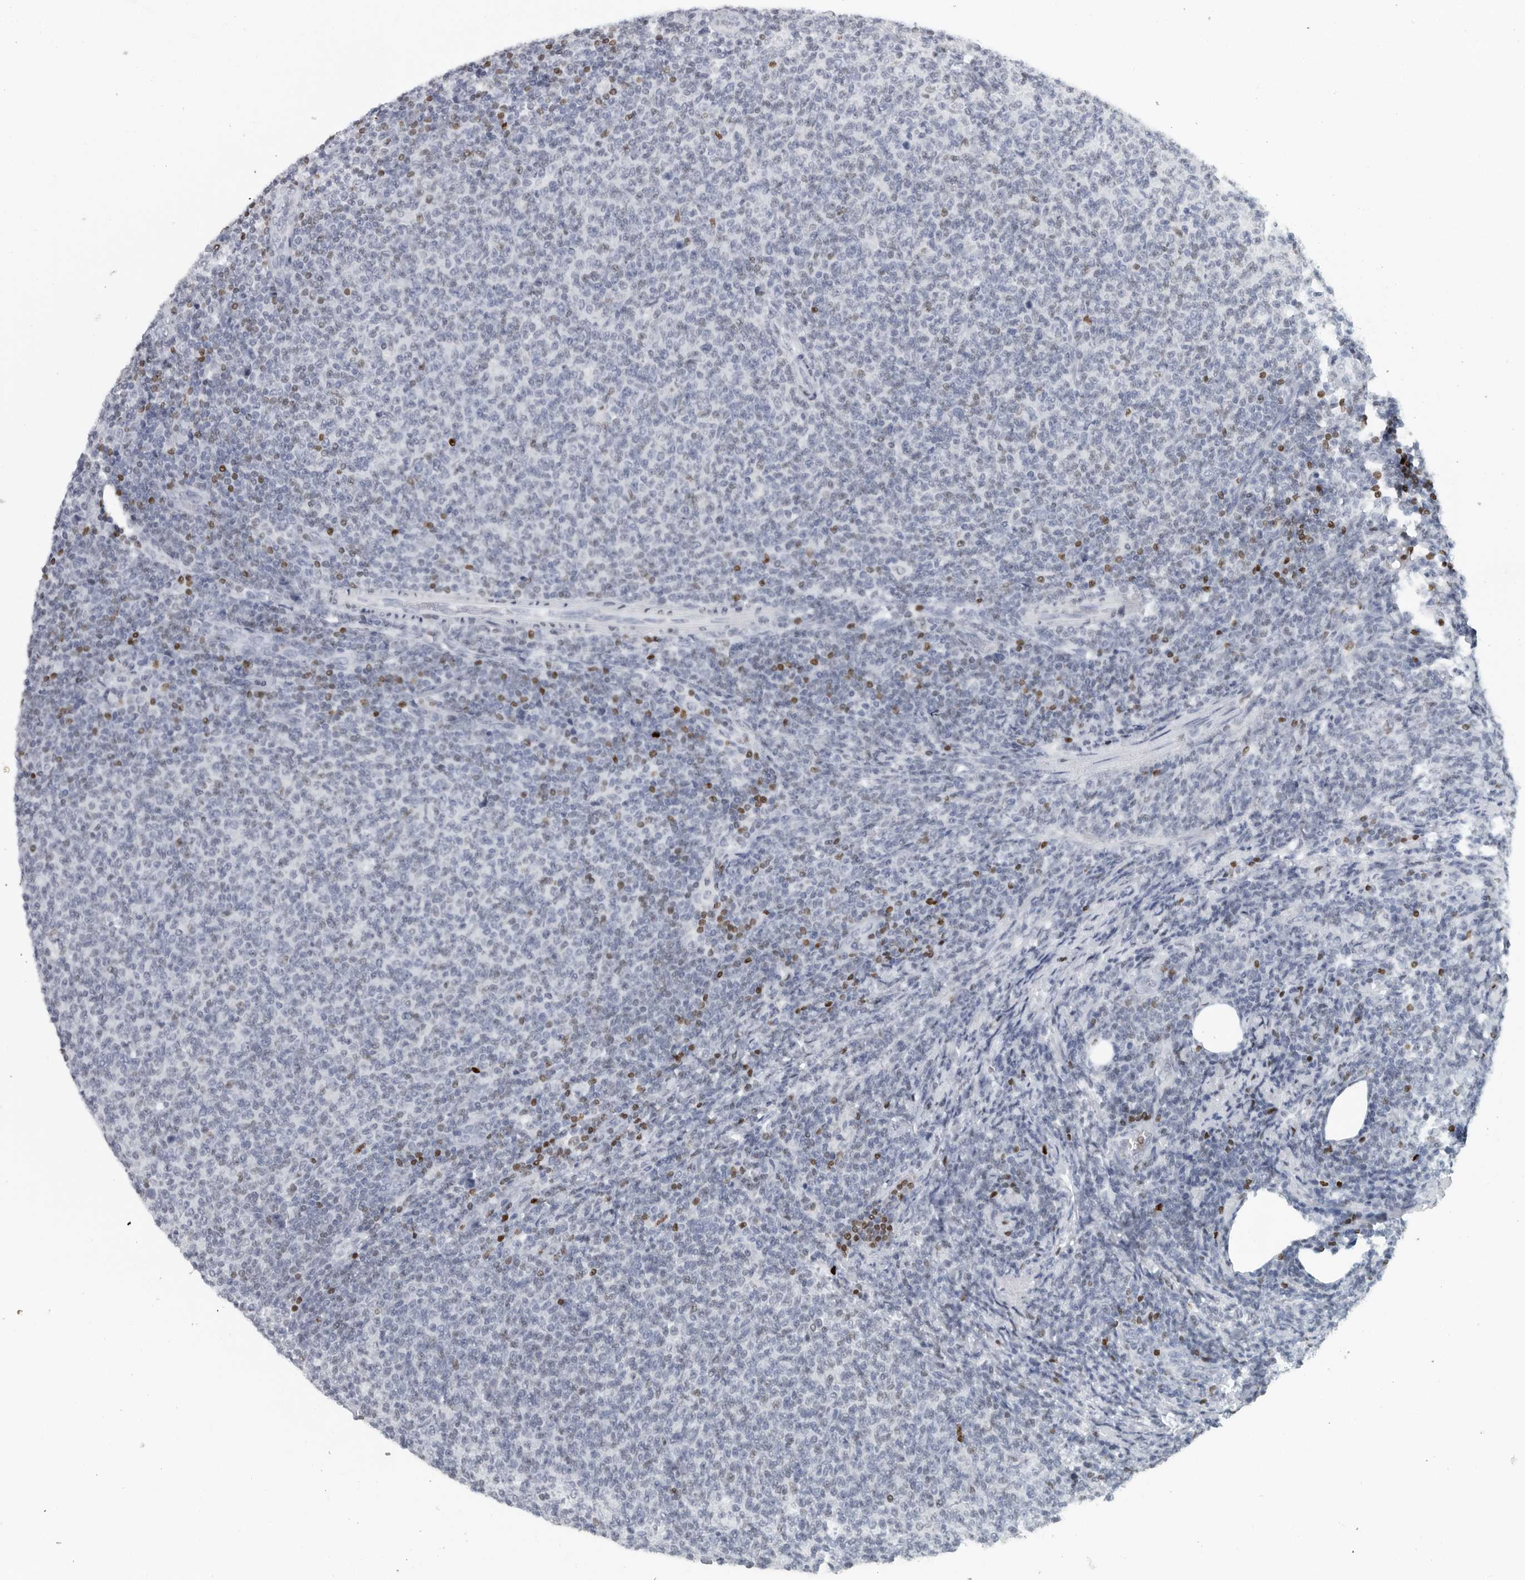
{"staining": {"intensity": "negative", "quantity": "none", "location": "none"}, "tissue": "lymphoma", "cell_type": "Tumor cells", "image_type": "cancer", "snomed": [{"axis": "morphology", "description": "Malignant lymphoma, non-Hodgkin's type, Low grade"}, {"axis": "topography", "description": "Lymph node"}], "caption": "This image is of low-grade malignant lymphoma, non-Hodgkin's type stained with IHC to label a protein in brown with the nuclei are counter-stained blue. There is no expression in tumor cells.", "gene": "SATB2", "patient": {"sex": "male", "age": 66}}